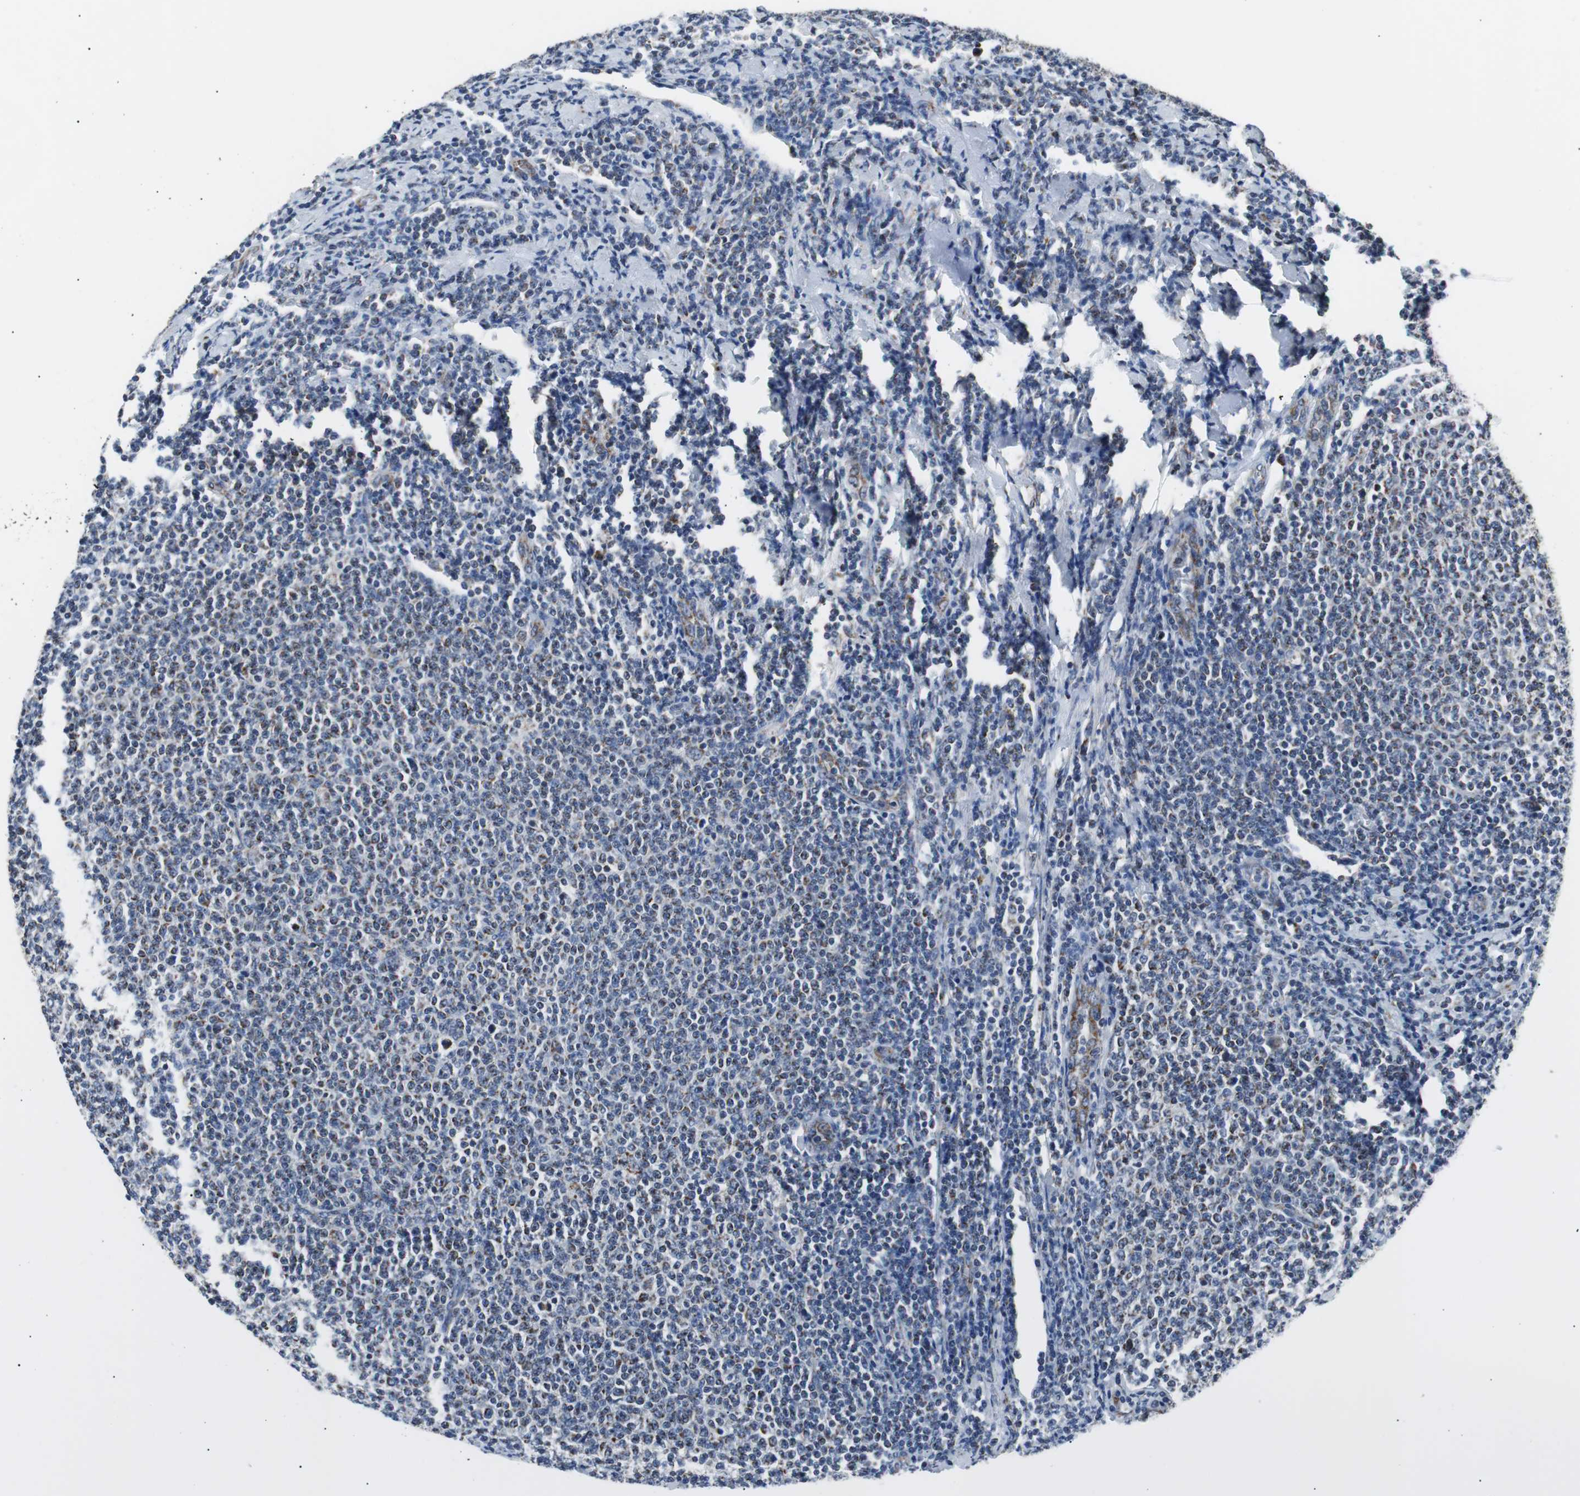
{"staining": {"intensity": "moderate", "quantity": "25%-75%", "location": "cytoplasmic/membranous"}, "tissue": "lymphoma", "cell_type": "Tumor cells", "image_type": "cancer", "snomed": [{"axis": "morphology", "description": "Malignant lymphoma, non-Hodgkin's type, Low grade"}, {"axis": "topography", "description": "Lymph node"}], "caption": "Human lymphoma stained for a protein (brown) demonstrates moderate cytoplasmic/membranous positive positivity in approximately 25%-75% of tumor cells.", "gene": "PITRM1", "patient": {"sex": "male", "age": 66}}